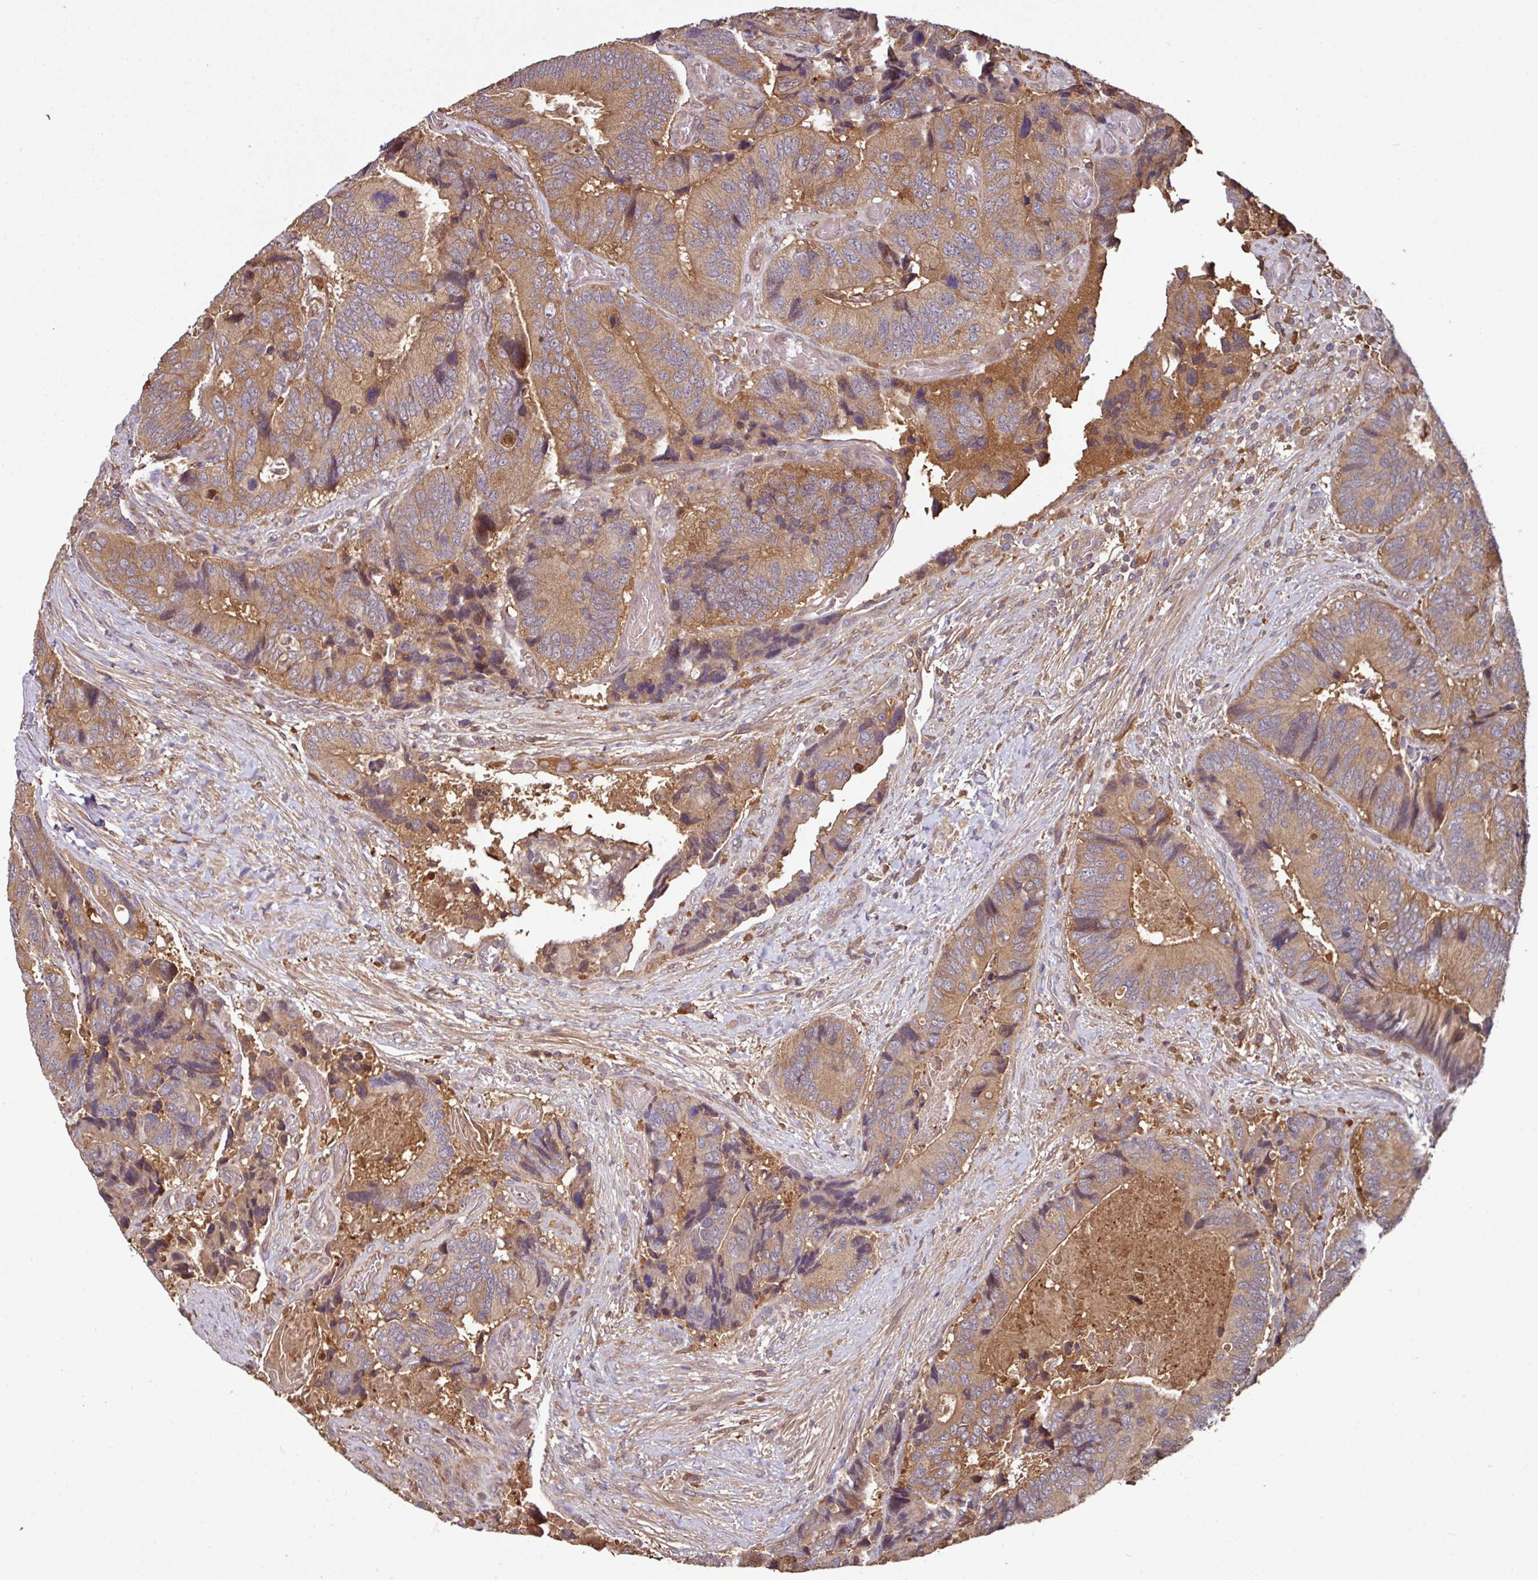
{"staining": {"intensity": "moderate", "quantity": ">75%", "location": "cytoplasmic/membranous"}, "tissue": "colorectal cancer", "cell_type": "Tumor cells", "image_type": "cancer", "snomed": [{"axis": "morphology", "description": "Adenocarcinoma, NOS"}, {"axis": "topography", "description": "Colon"}], "caption": "Immunohistochemistry (IHC) staining of colorectal adenocarcinoma, which reveals medium levels of moderate cytoplasmic/membranous expression in about >75% of tumor cells indicating moderate cytoplasmic/membranous protein staining. The staining was performed using DAB (3,3'-diaminobenzidine) (brown) for protein detection and nuclei were counterstained in hematoxylin (blue).", "gene": "GNPDA1", "patient": {"sex": "male", "age": 84}}